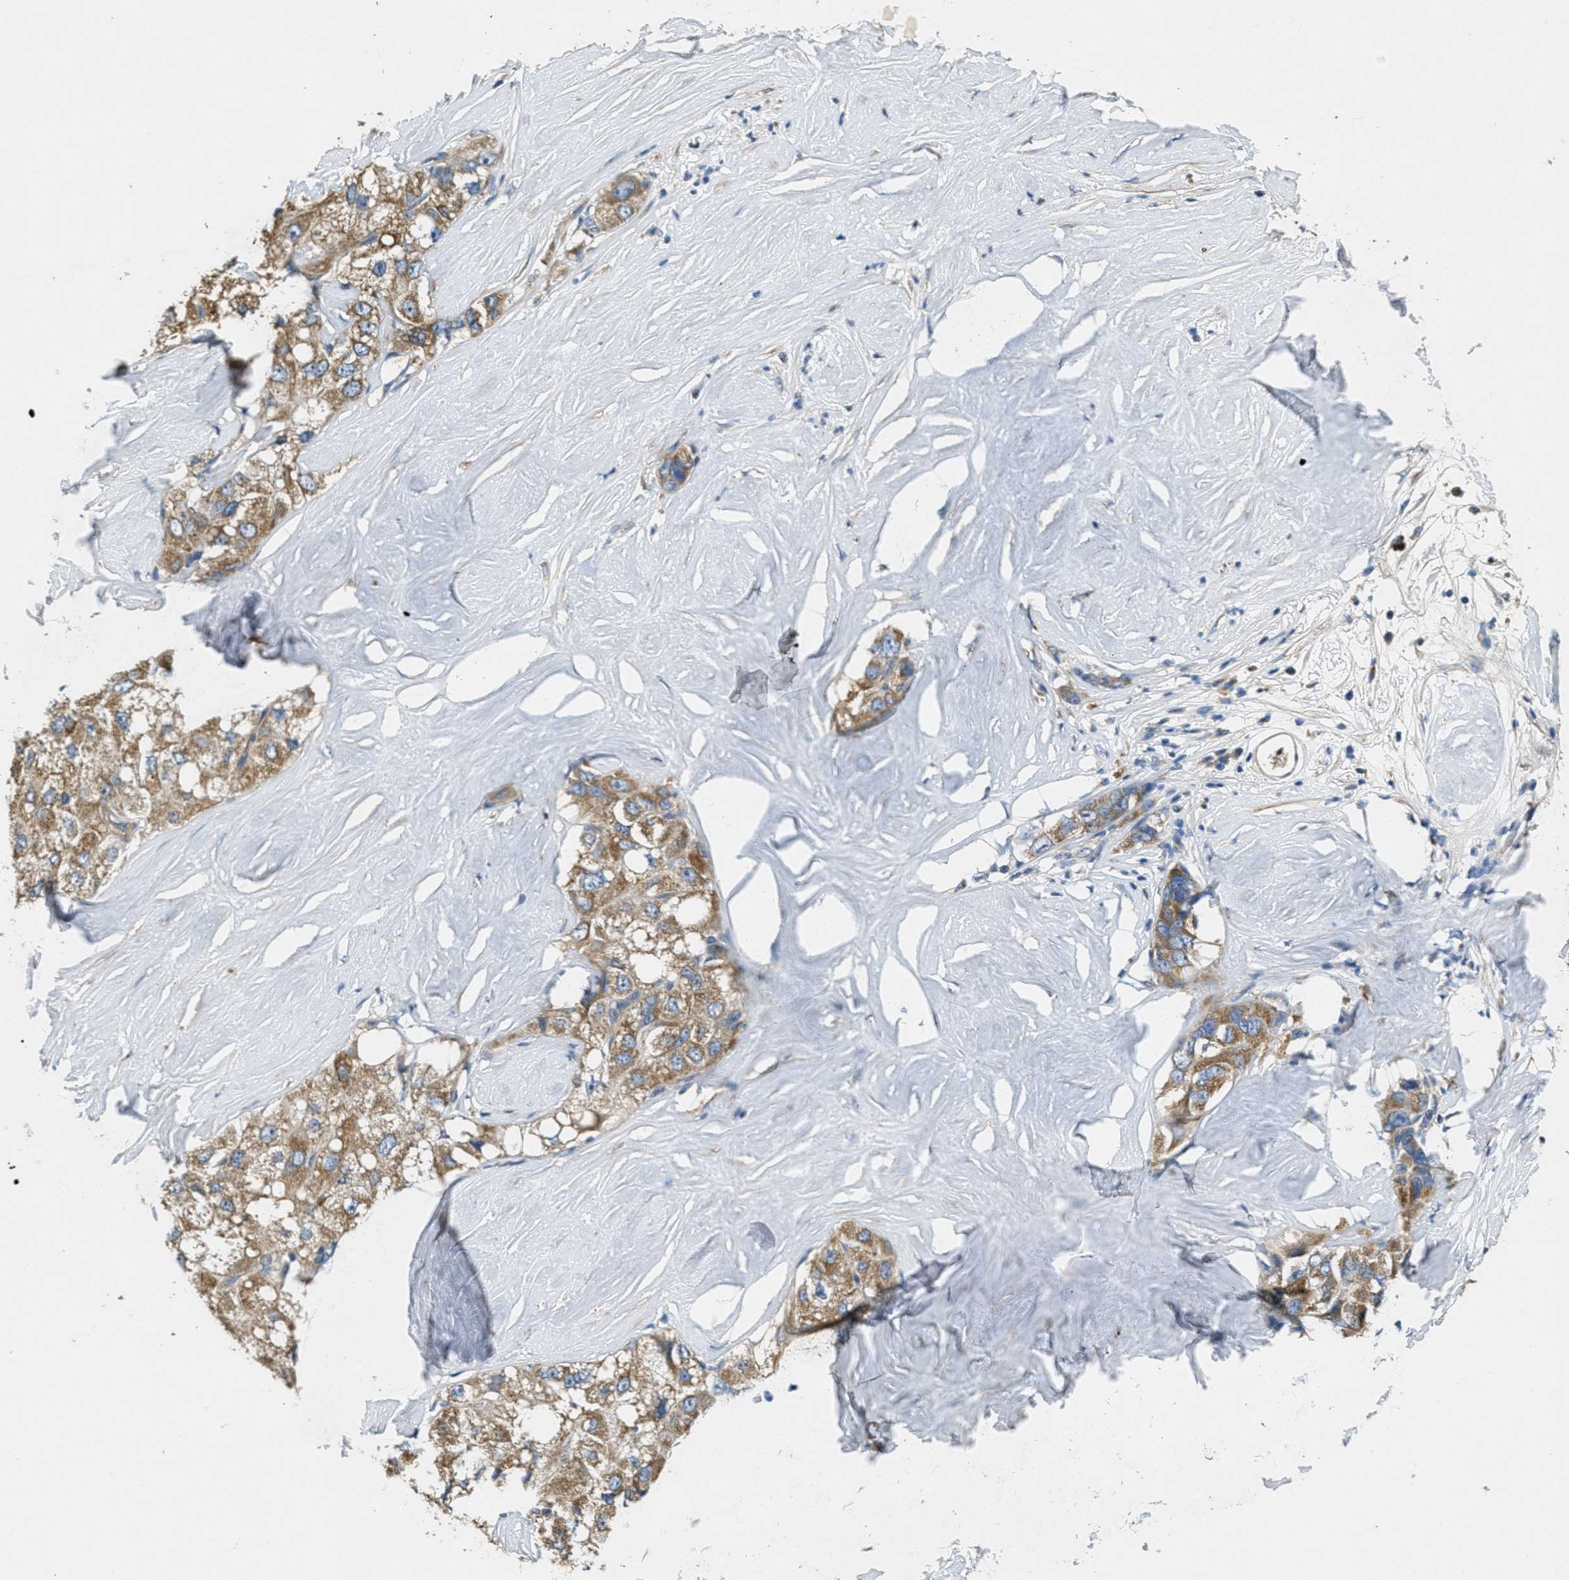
{"staining": {"intensity": "moderate", "quantity": ">75%", "location": "cytoplasmic/membranous"}, "tissue": "liver cancer", "cell_type": "Tumor cells", "image_type": "cancer", "snomed": [{"axis": "morphology", "description": "Carcinoma, Hepatocellular, NOS"}, {"axis": "topography", "description": "Liver"}], "caption": "IHC (DAB) staining of liver cancer (hepatocellular carcinoma) demonstrates moderate cytoplasmic/membranous protein expression in about >75% of tumor cells. Nuclei are stained in blue.", "gene": "TOMM70", "patient": {"sex": "male", "age": 80}}